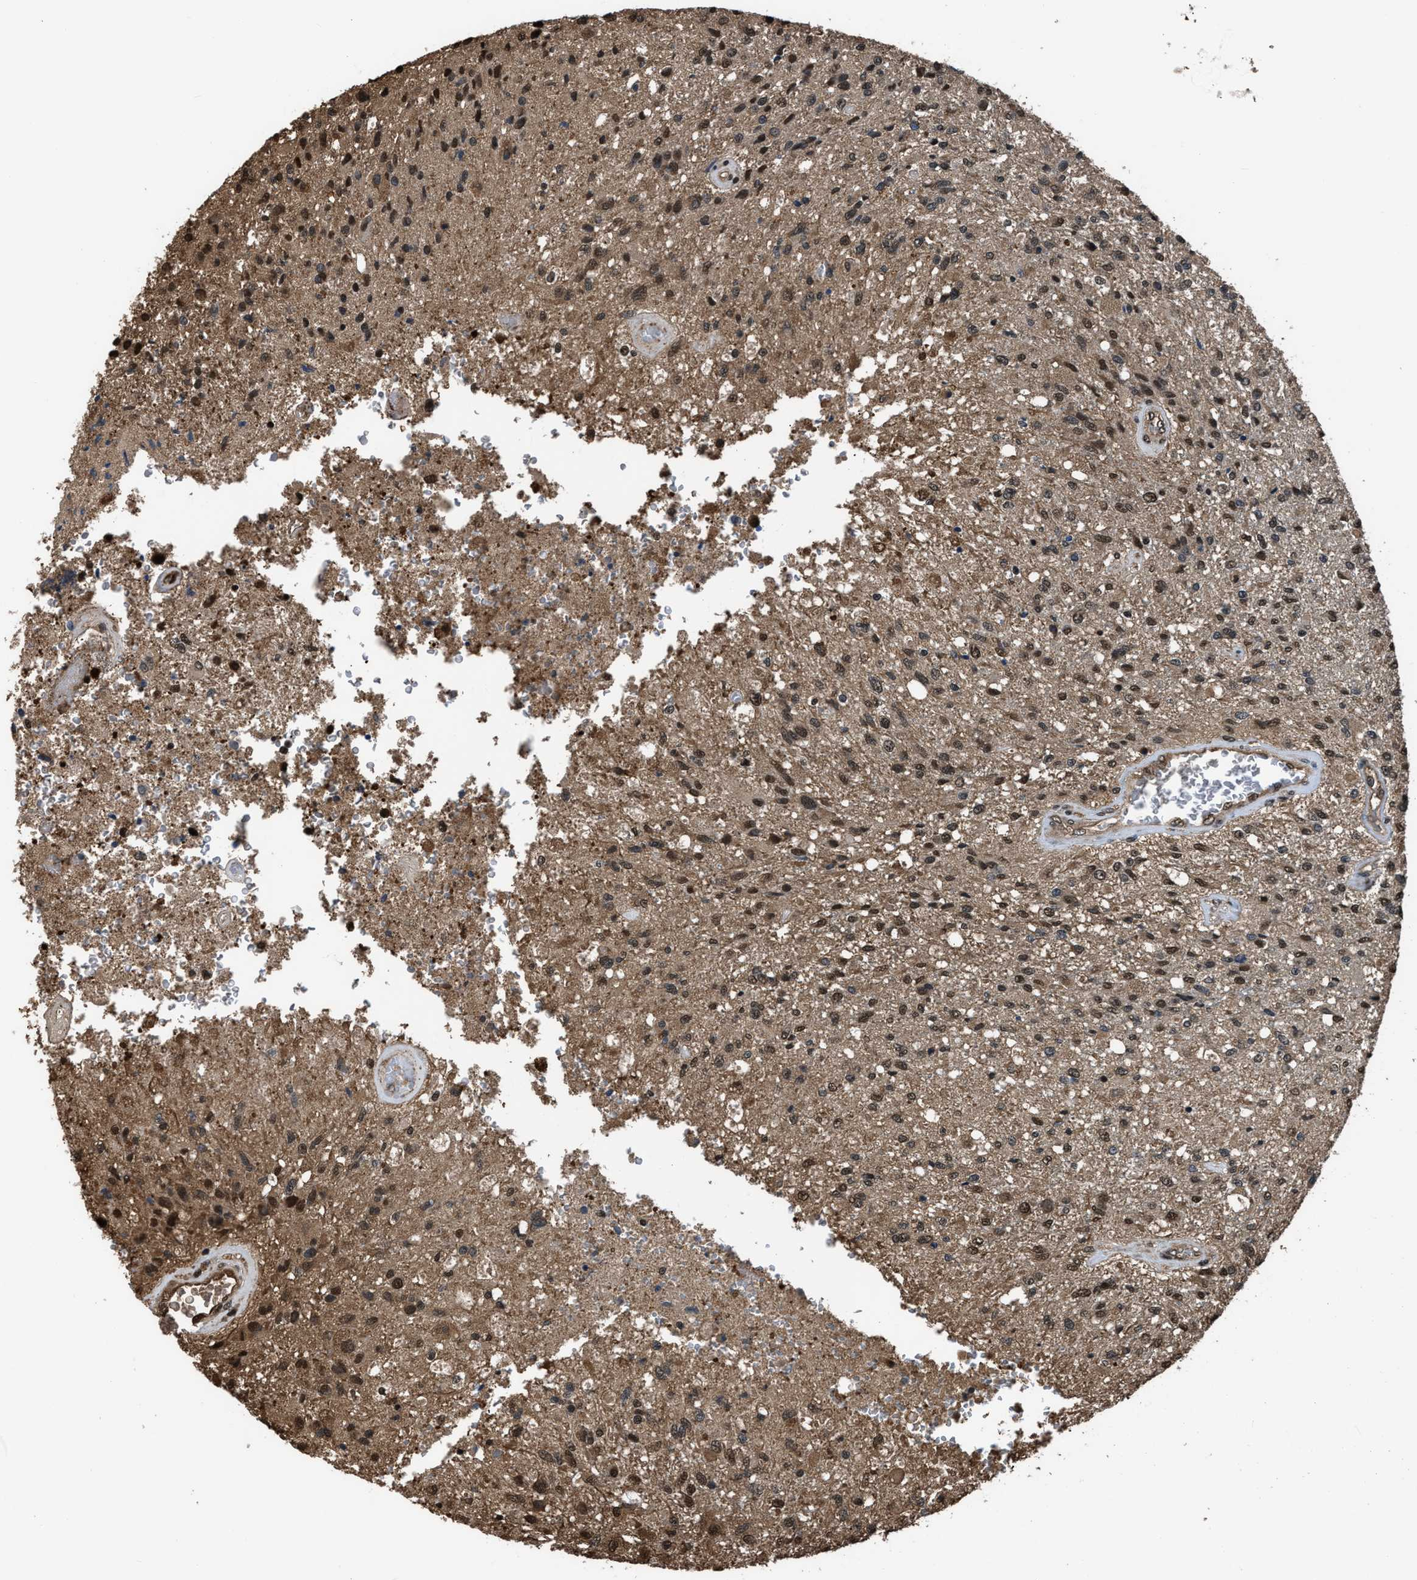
{"staining": {"intensity": "moderate", "quantity": ">75%", "location": "nuclear"}, "tissue": "glioma", "cell_type": "Tumor cells", "image_type": "cancer", "snomed": [{"axis": "morphology", "description": "Normal tissue, NOS"}, {"axis": "morphology", "description": "Glioma, malignant, High grade"}, {"axis": "topography", "description": "Cerebral cortex"}], "caption": "The photomicrograph shows a brown stain indicating the presence of a protein in the nuclear of tumor cells in malignant high-grade glioma.", "gene": "FNTA", "patient": {"sex": "male", "age": 77}}